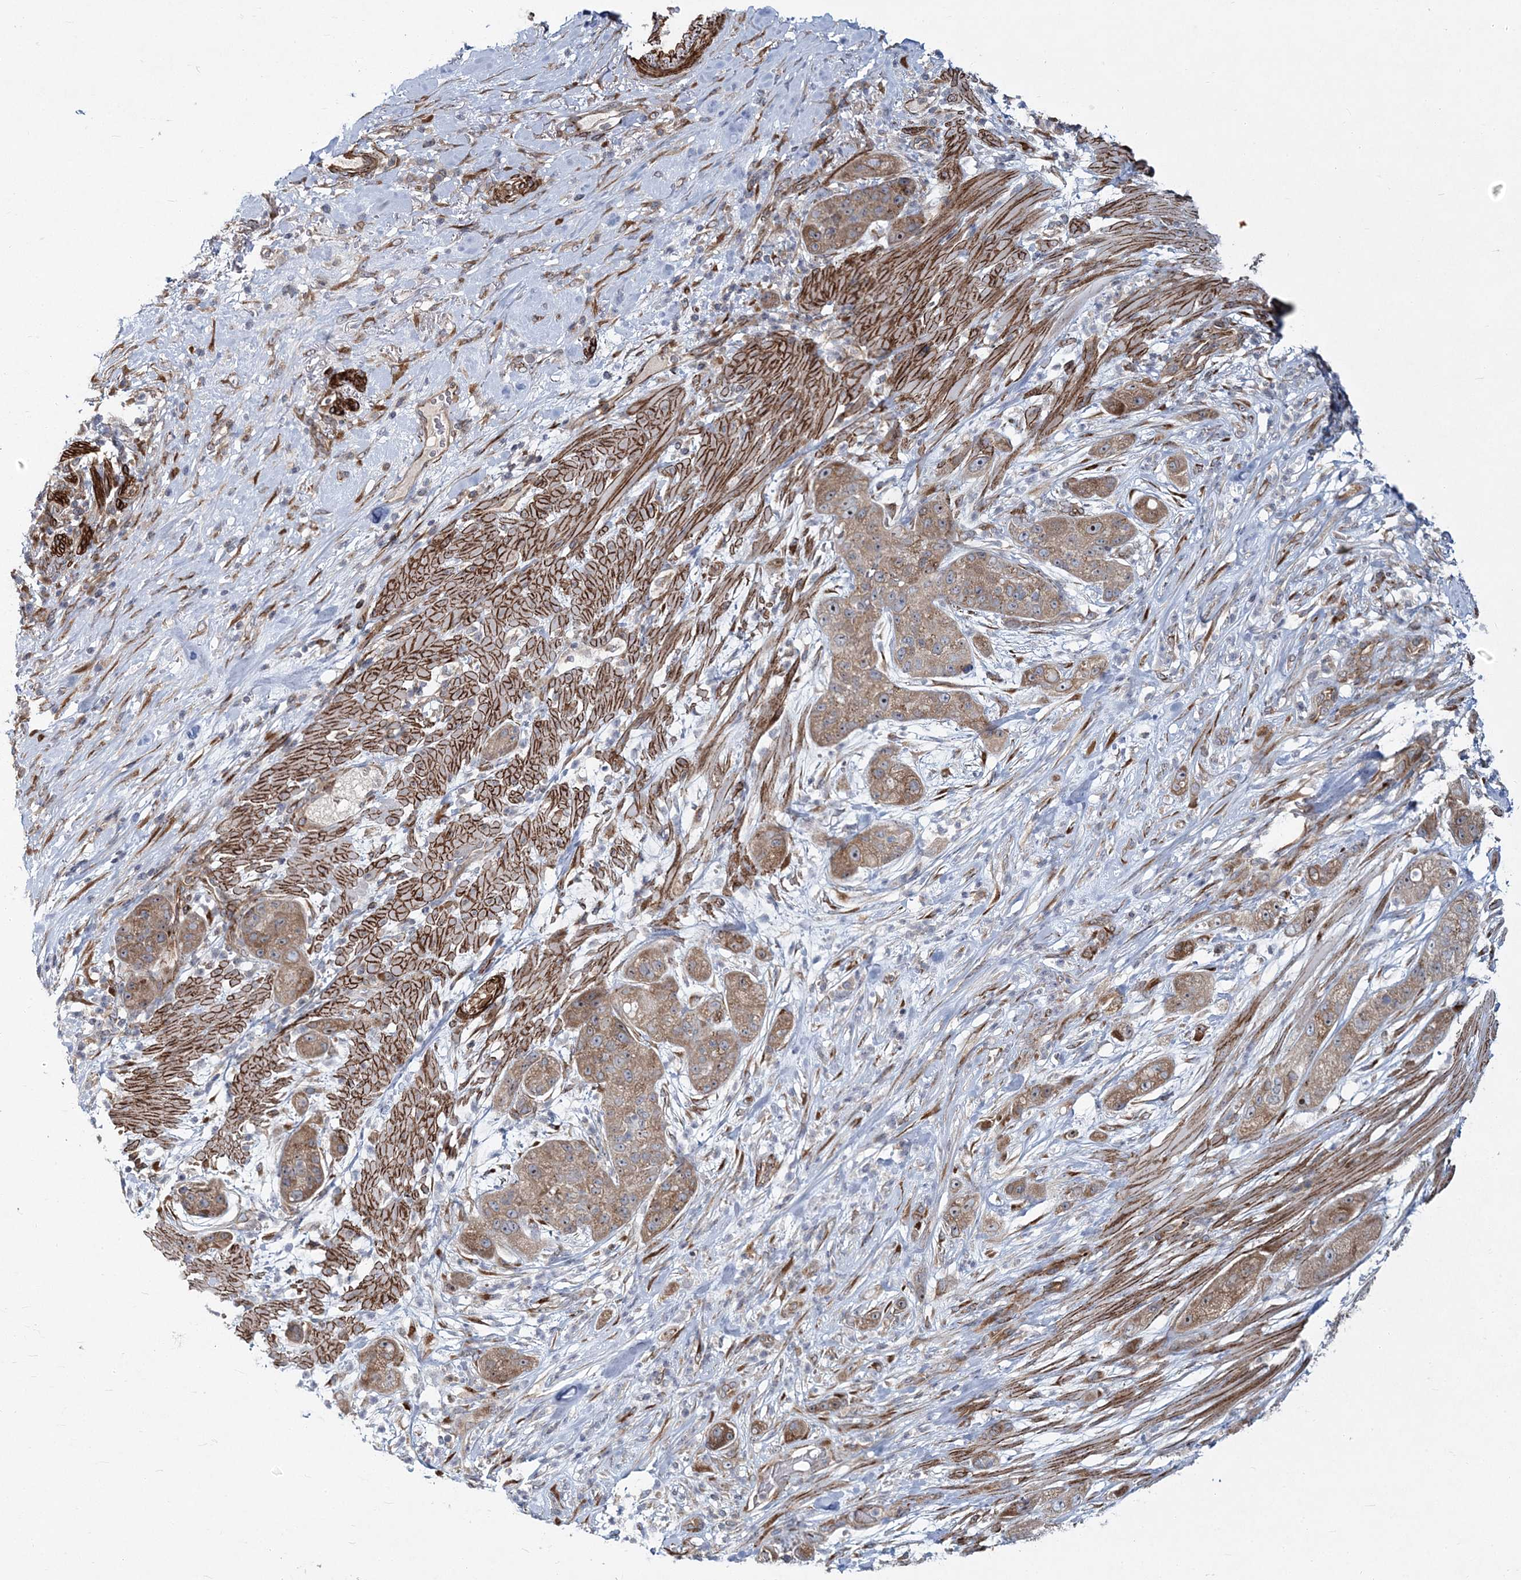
{"staining": {"intensity": "weak", "quantity": ">75%", "location": "cytoplasmic/membranous"}, "tissue": "pancreatic cancer", "cell_type": "Tumor cells", "image_type": "cancer", "snomed": [{"axis": "morphology", "description": "Adenocarcinoma, NOS"}, {"axis": "topography", "description": "Pancreas"}], "caption": "Pancreatic adenocarcinoma stained with IHC exhibits weak cytoplasmic/membranous expression in approximately >75% of tumor cells. (DAB (3,3'-diaminobenzidine) = brown stain, brightfield microscopy at high magnification).", "gene": "NBAS", "patient": {"sex": "female", "age": 78}}